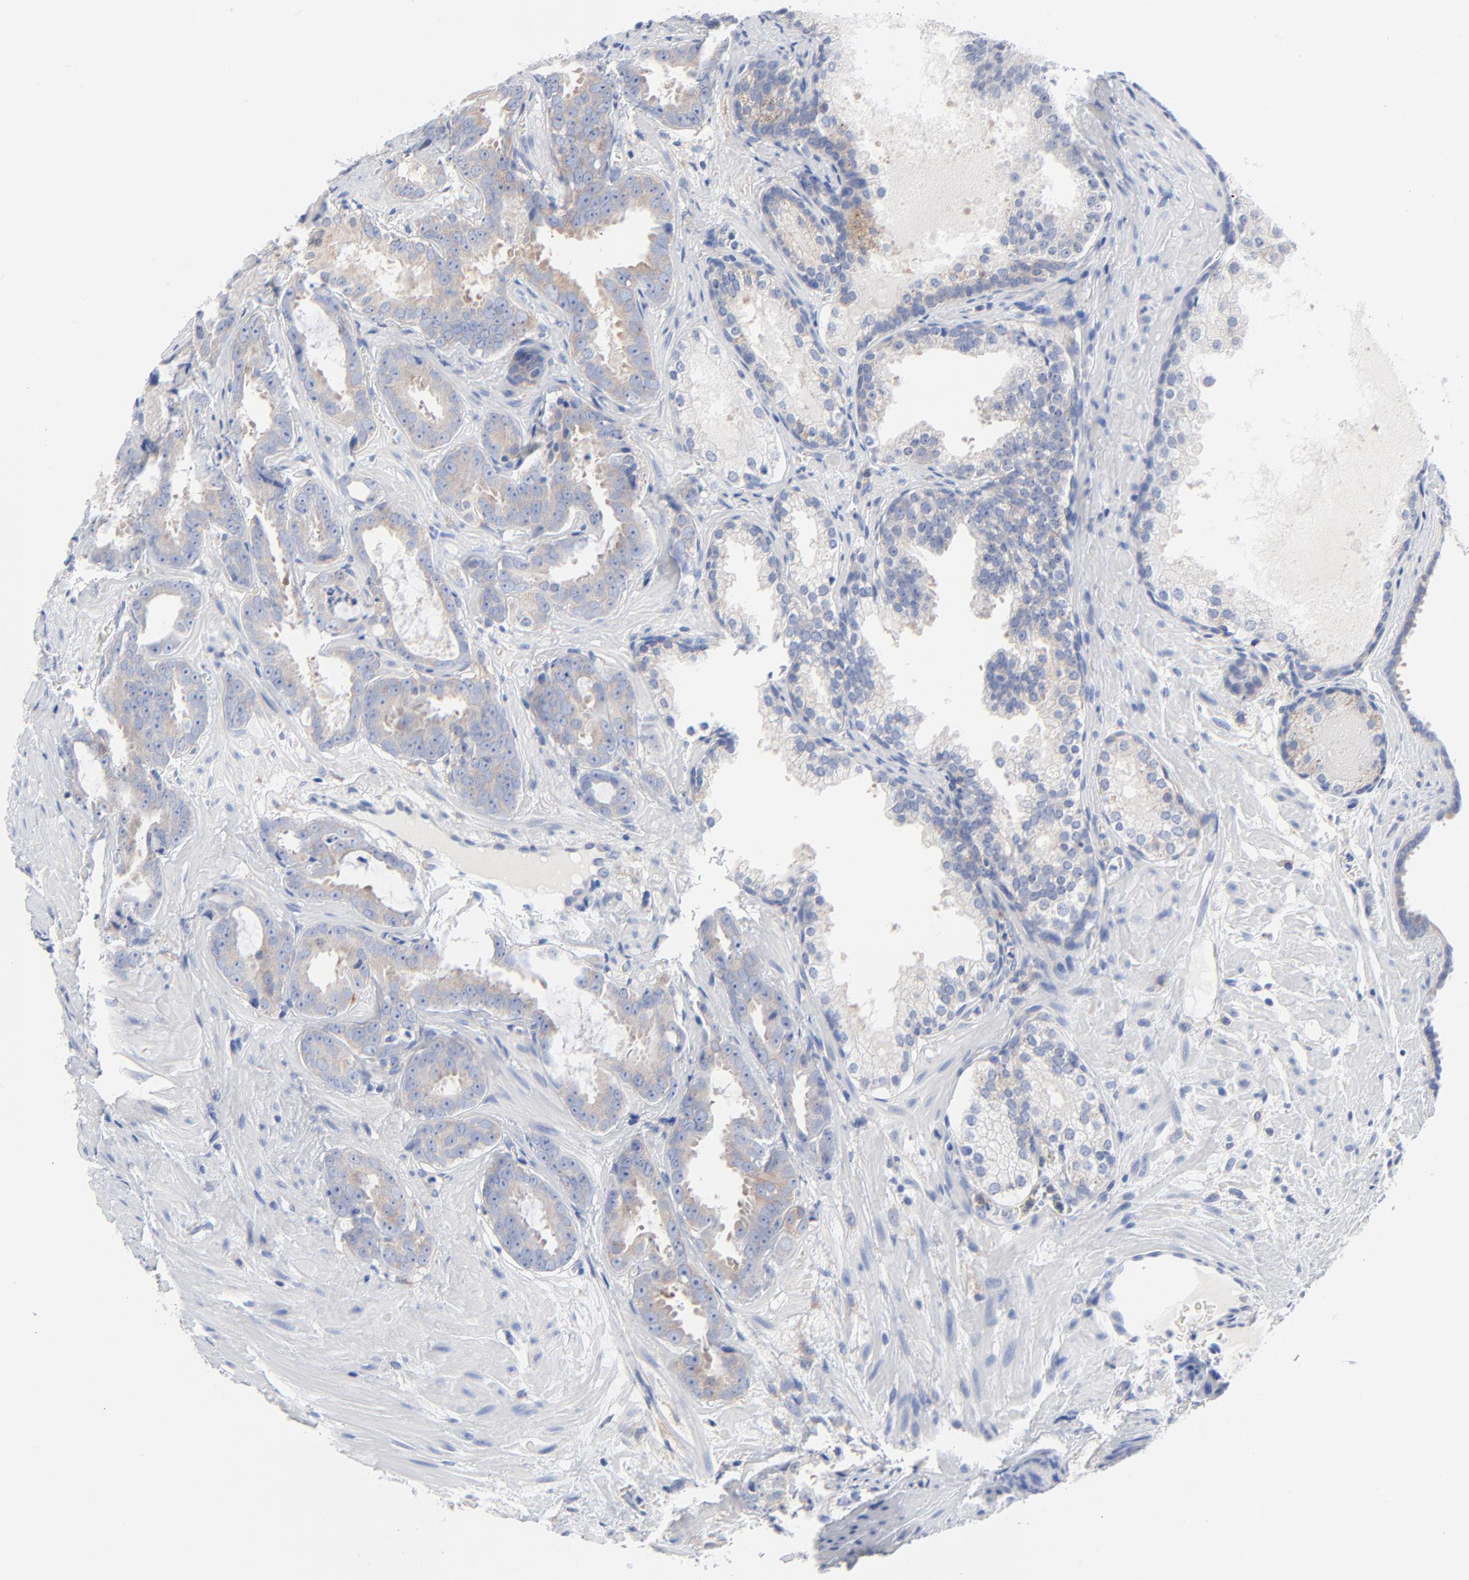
{"staining": {"intensity": "weak", "quantity": "25%-75%", "location": "cytoplasmic/membranous"}, "tissue": "prostate cancer", "cell_type": "Tumor cells", "image_type": "cancer", "snomed": [{"axis": "morphology", "description": "Adenocarcinoma, Medium grade"}, {"axis": "topography", "description": "Prostate"}], "caption": "Human prostate medium-grade adenocarcinoma stained with a protein marker exhibits weak staining in tumor cells.", "gene": "STAT2", "patient": {"sex": "male", "age": 64}}